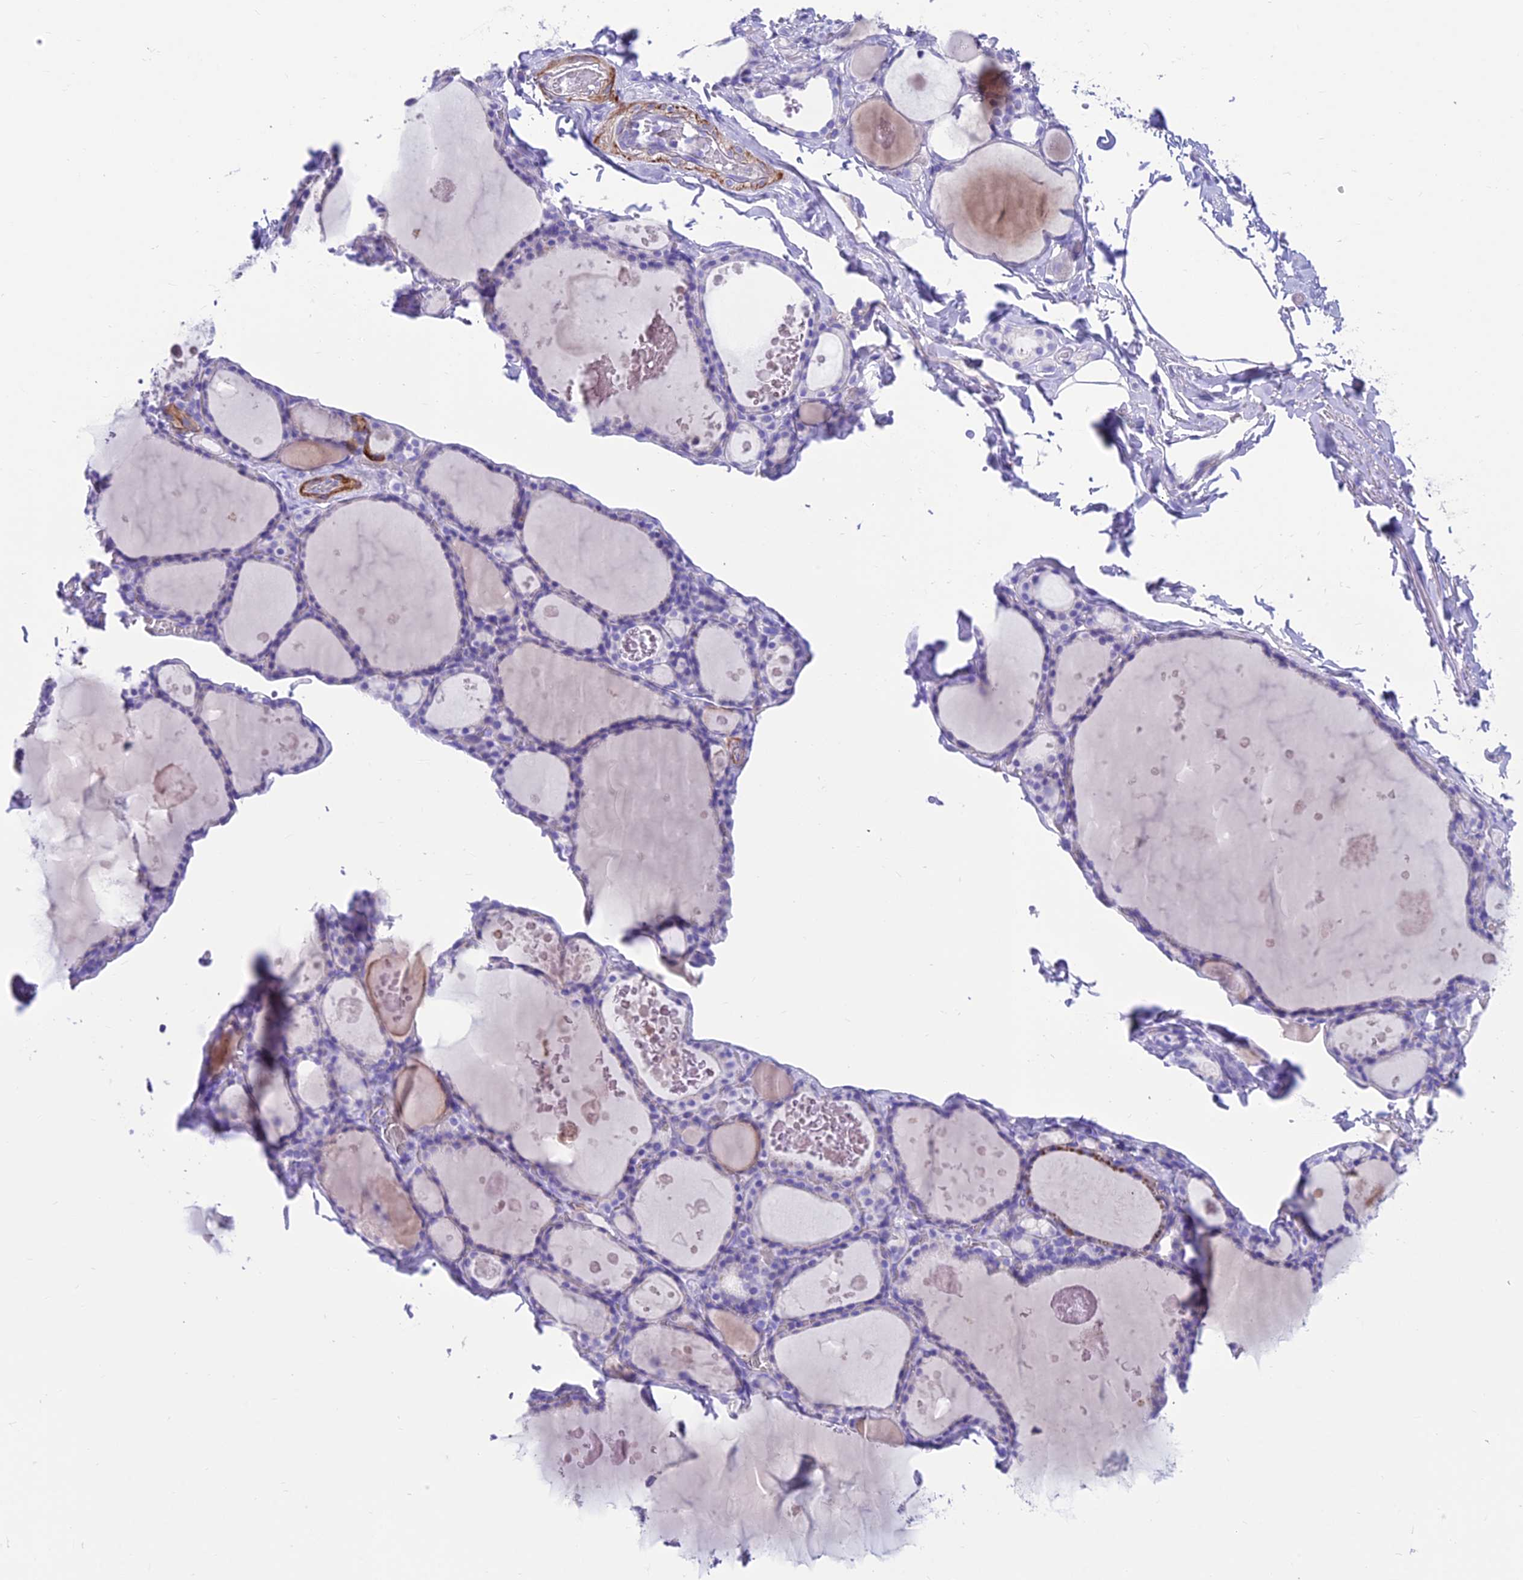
{"staining": {"intensity": "negative", "quantity": "none", "location": "none"}, "tissue": "thyroid gland", "cell_type": "Glandular cells", "image_type": "normal", "snomed": [{"axis": "morphology", "description": "Normal tissue, NOS"}, {"axis": "topography", "description": "Thyroid gland"}], "caption": "Immunohistochemical staining of benign human thyroid gland shows no significant expression in glandular cells.", "gene": "GNG11", "patient": {"sex": "male", "age": 56}}